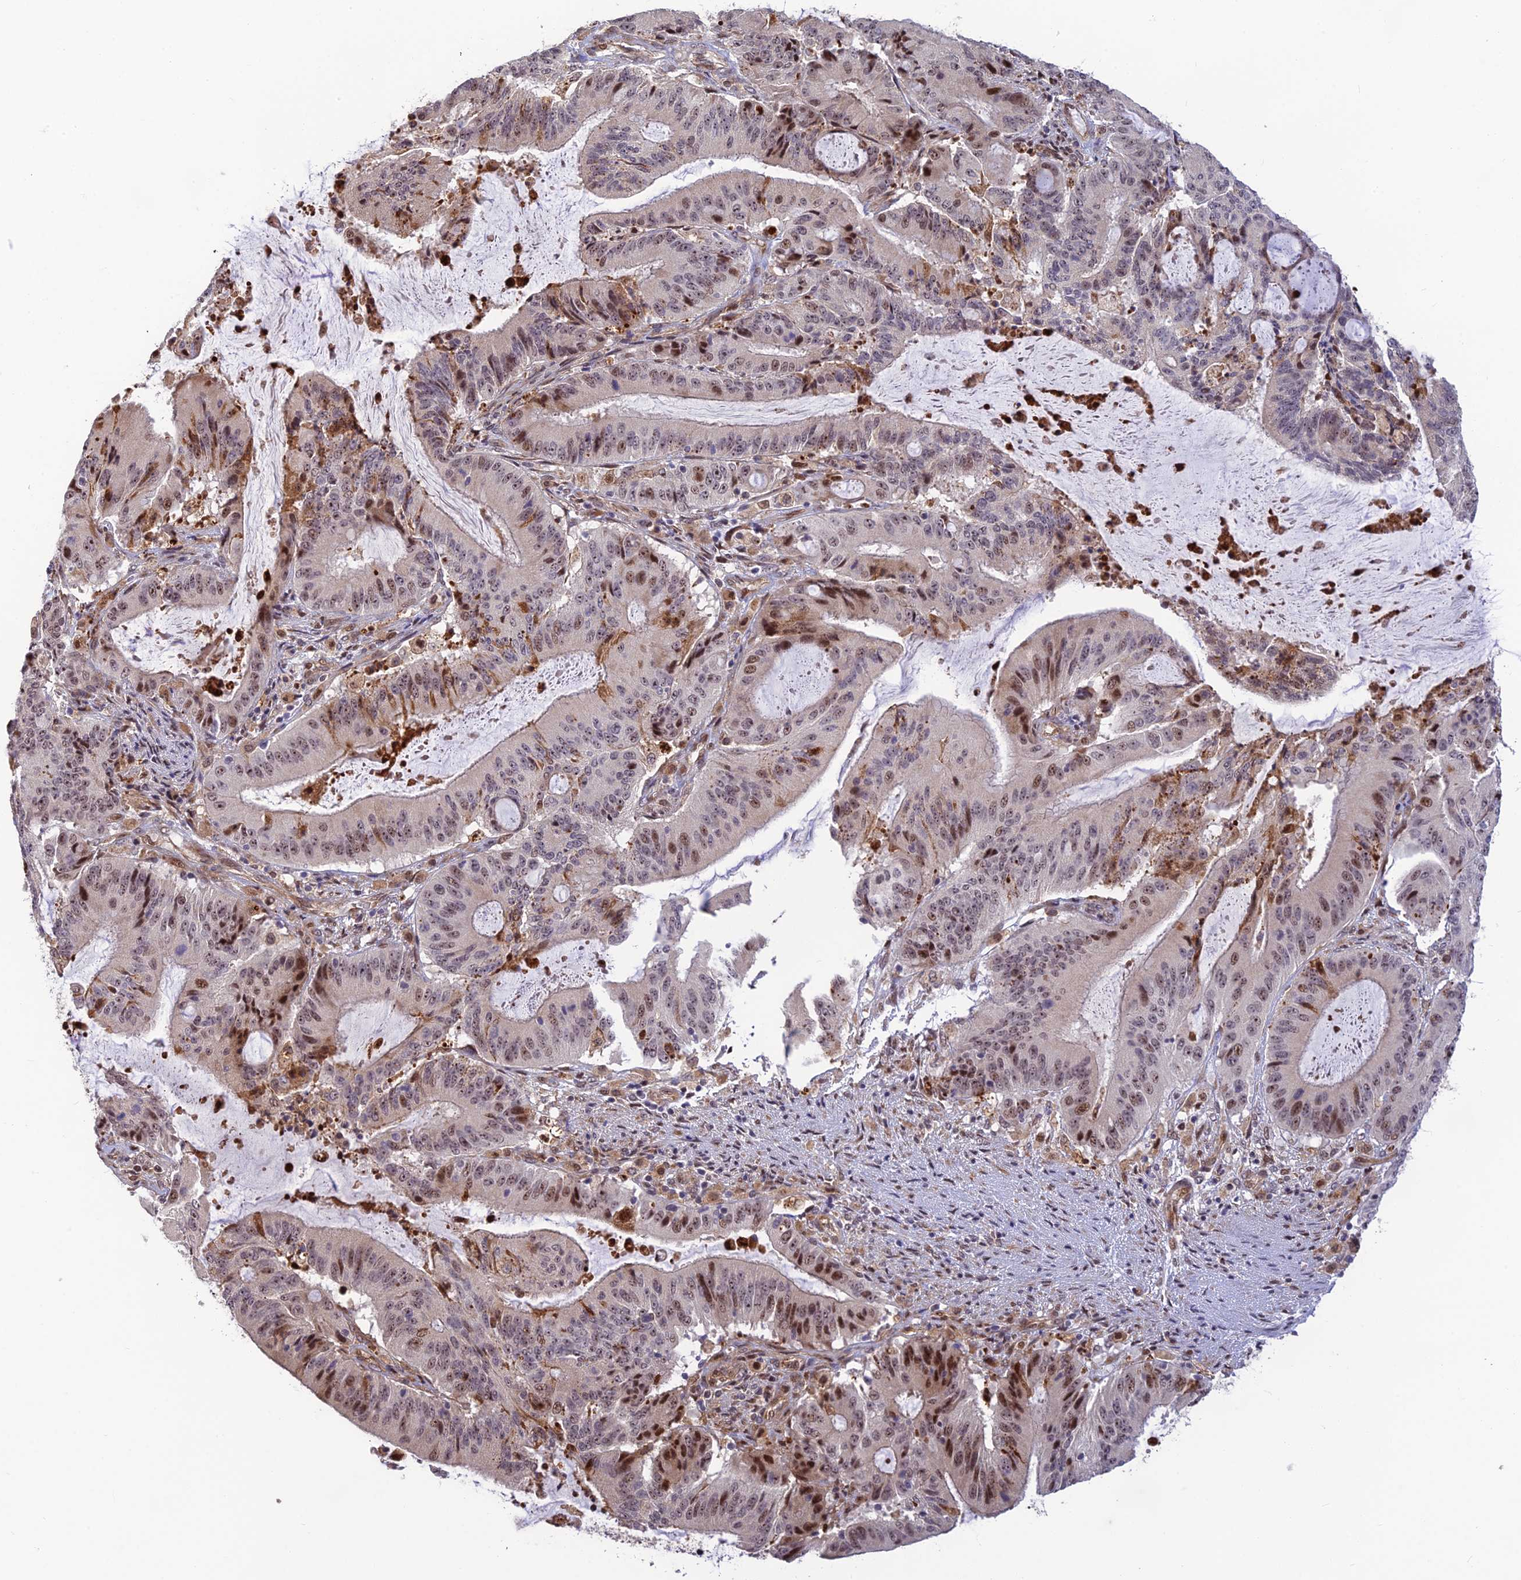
{"staining": {"intensity": "strong", "quantity": "<25%", "location": "cytoplasmic/membranous,nuclear"}, "tissue": "liver cancer", "cell_type": "Tumor cells", "image_type": "cancer", "snomed": [{"axis": "morphology", "description": "Normal tissue, NOS"}, {"axis": "morphology", "description": "Cholangiocarcinoma"}, {"axis": "topography", "description": "Liver"}, {"axis": "topography", "description": "Peripheral nerve tissue"}], "caption": "Tumor cells show strong cytoplasmic/membranous and nuclear positivity in approximately <25% of cells in liver cancer.", "gene": "UFSP2", "patient": {"sex": "female", "age": 73}}